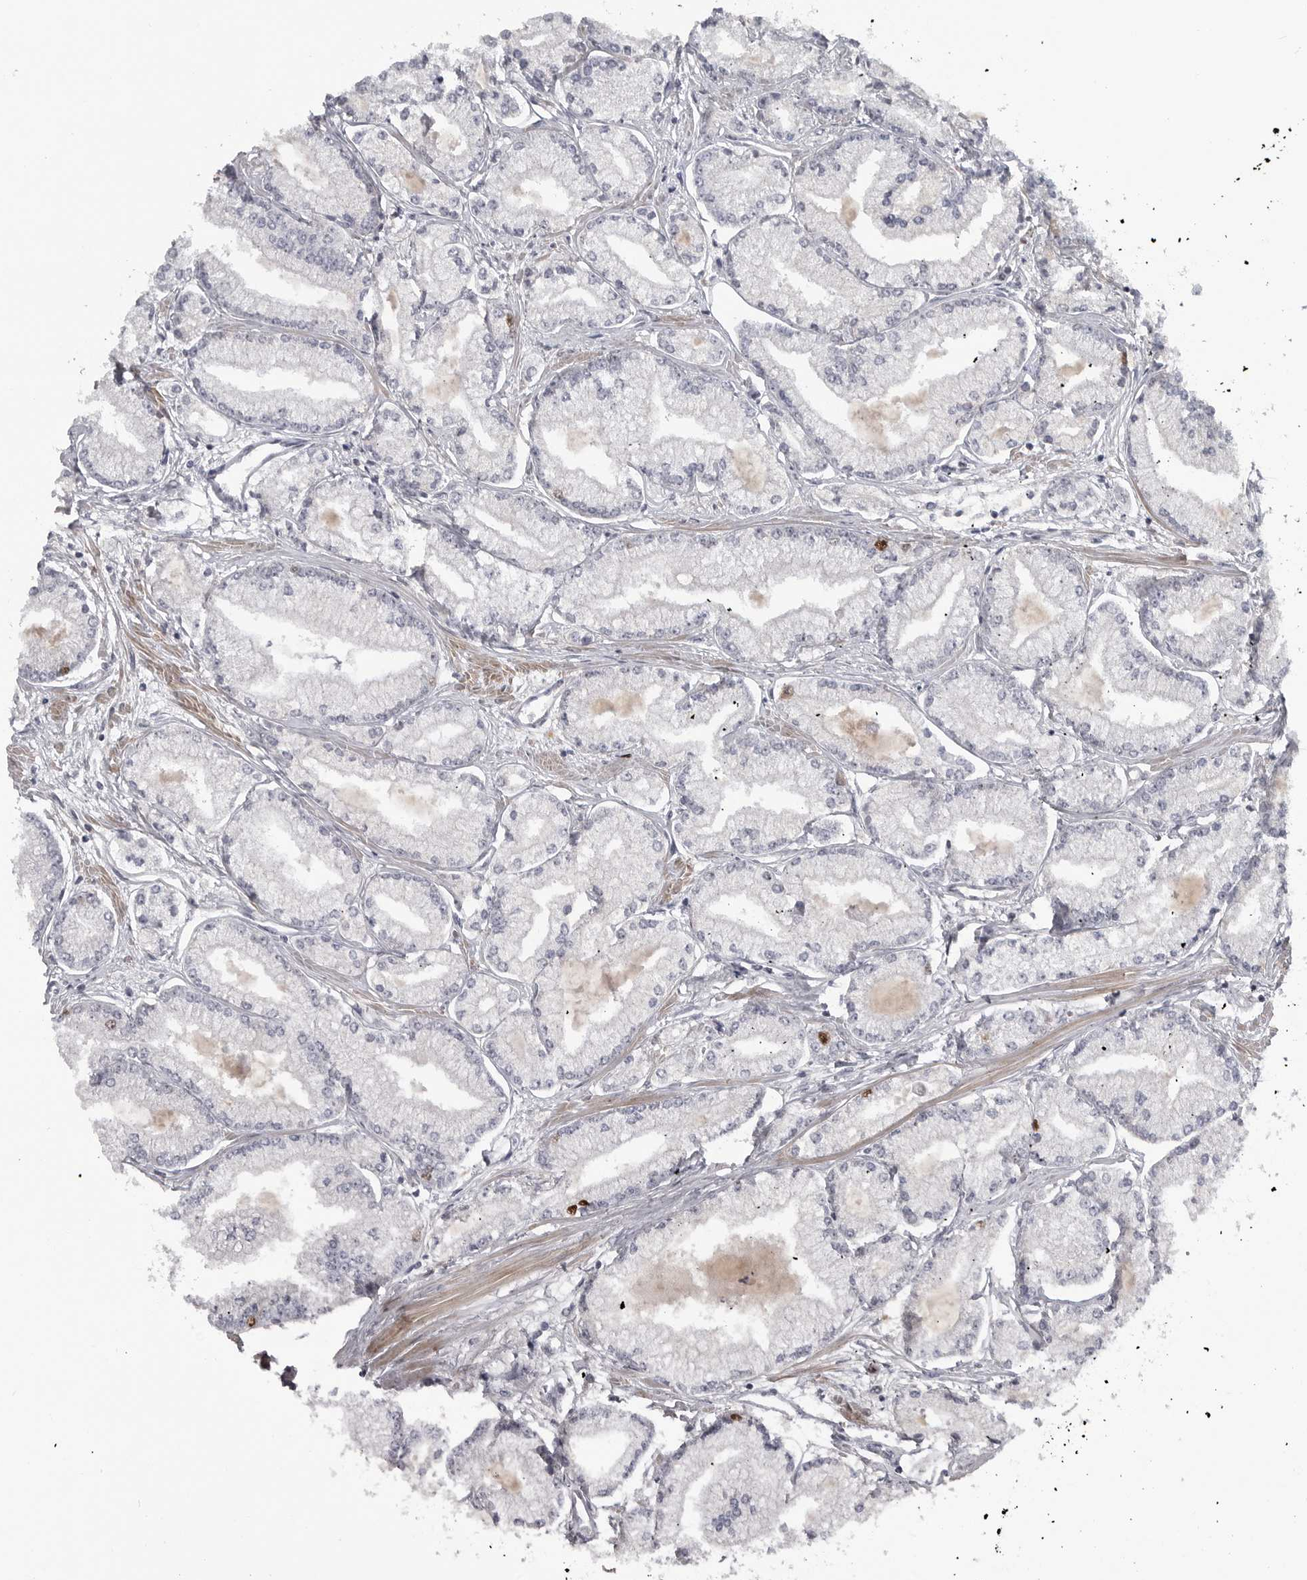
{"staining": {"intensity": "negative", "quantity": "none", "location": "none"}, "tissue": "prostate cancer", "cell_type": "Tumor cells", "image_type": "cancer", "snomed": [{"axis": "morphology", "description": "Adenocarcinoma, Low grade"}, {"axis": "topography", "description": "Prostate"}], "caption": "Immunohistochemistry micrograph of neoplastic tissue: prostate cancer stained with DAB demonstrates no significant protein expression in tumor cells. (DAB (3,3'-diaminobenzidine) immunohistochemistry visualized using brightfield microscopy, high magnification).", "gene": "ZNF277", "patient": {"sex": "male", "age": 52}}